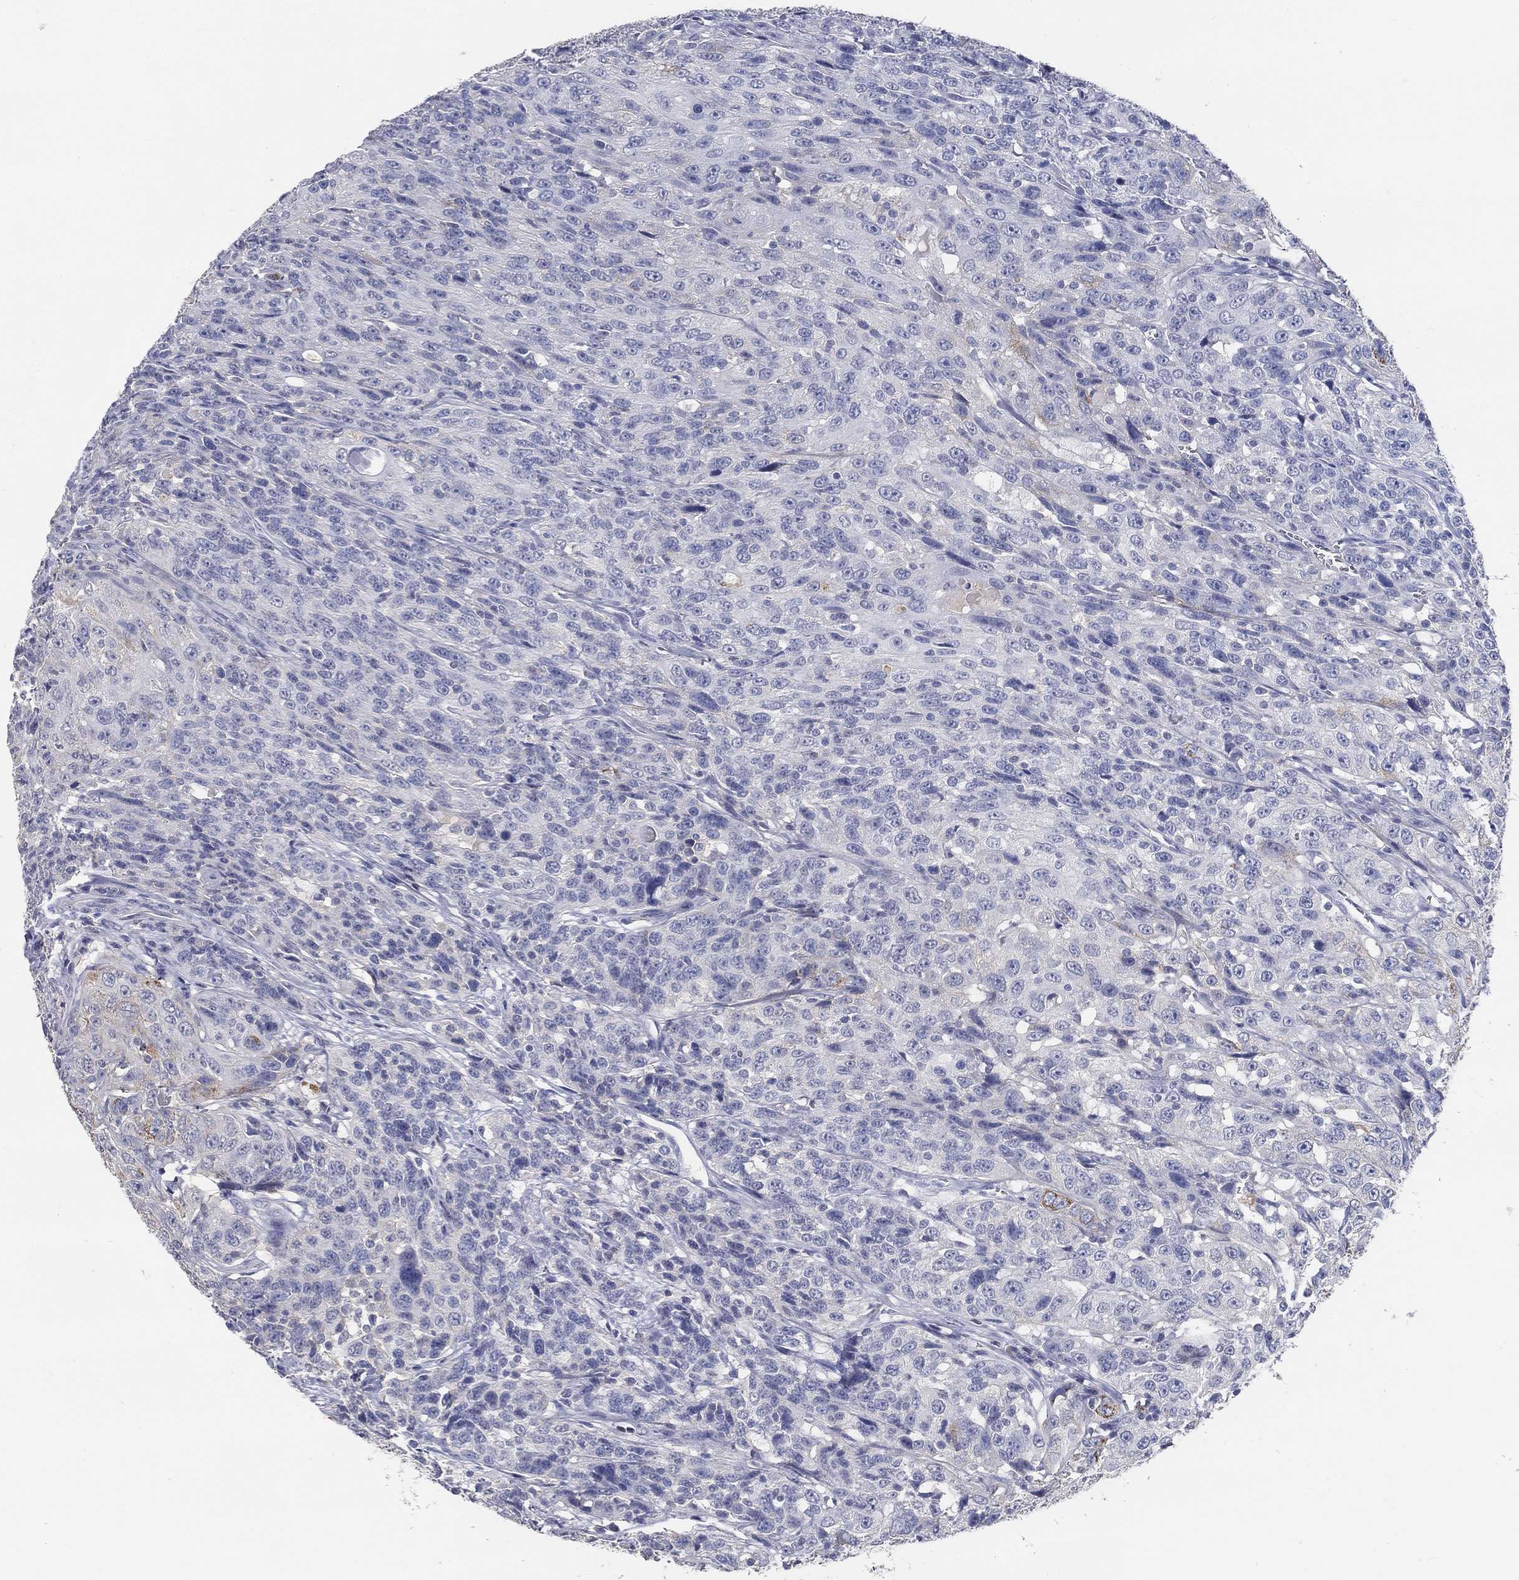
{"staining": {"intensity": "moderate", "quantity": "<25%", "location": "cytoplasmic/membranous"}, "tissue": "urothelial cancer", "cell_type": "Tumor cells", "image_type": "cancer", "snomed": [{"axis": "morphology", "description": "Urothelial carcinoma, NOS"}, {"axis": "morphology", "description": "Urothelial carcinoma, High grade"}, {"axis": "topography", "description": "Urinary bladder"}], "caption": "Immunohistochemistry micrograph of neoplastic tissue: transitional cell carcinoma stained using immunohistochemistry demonstrates low levels of moderate protein expression localized specifically in the cytoplasmic/membranous of tumor cells, appearing as a cytoplasmic/membranous brown color.", "gene": "FGF2", "patient": {"sex": "female", "age": 73}}